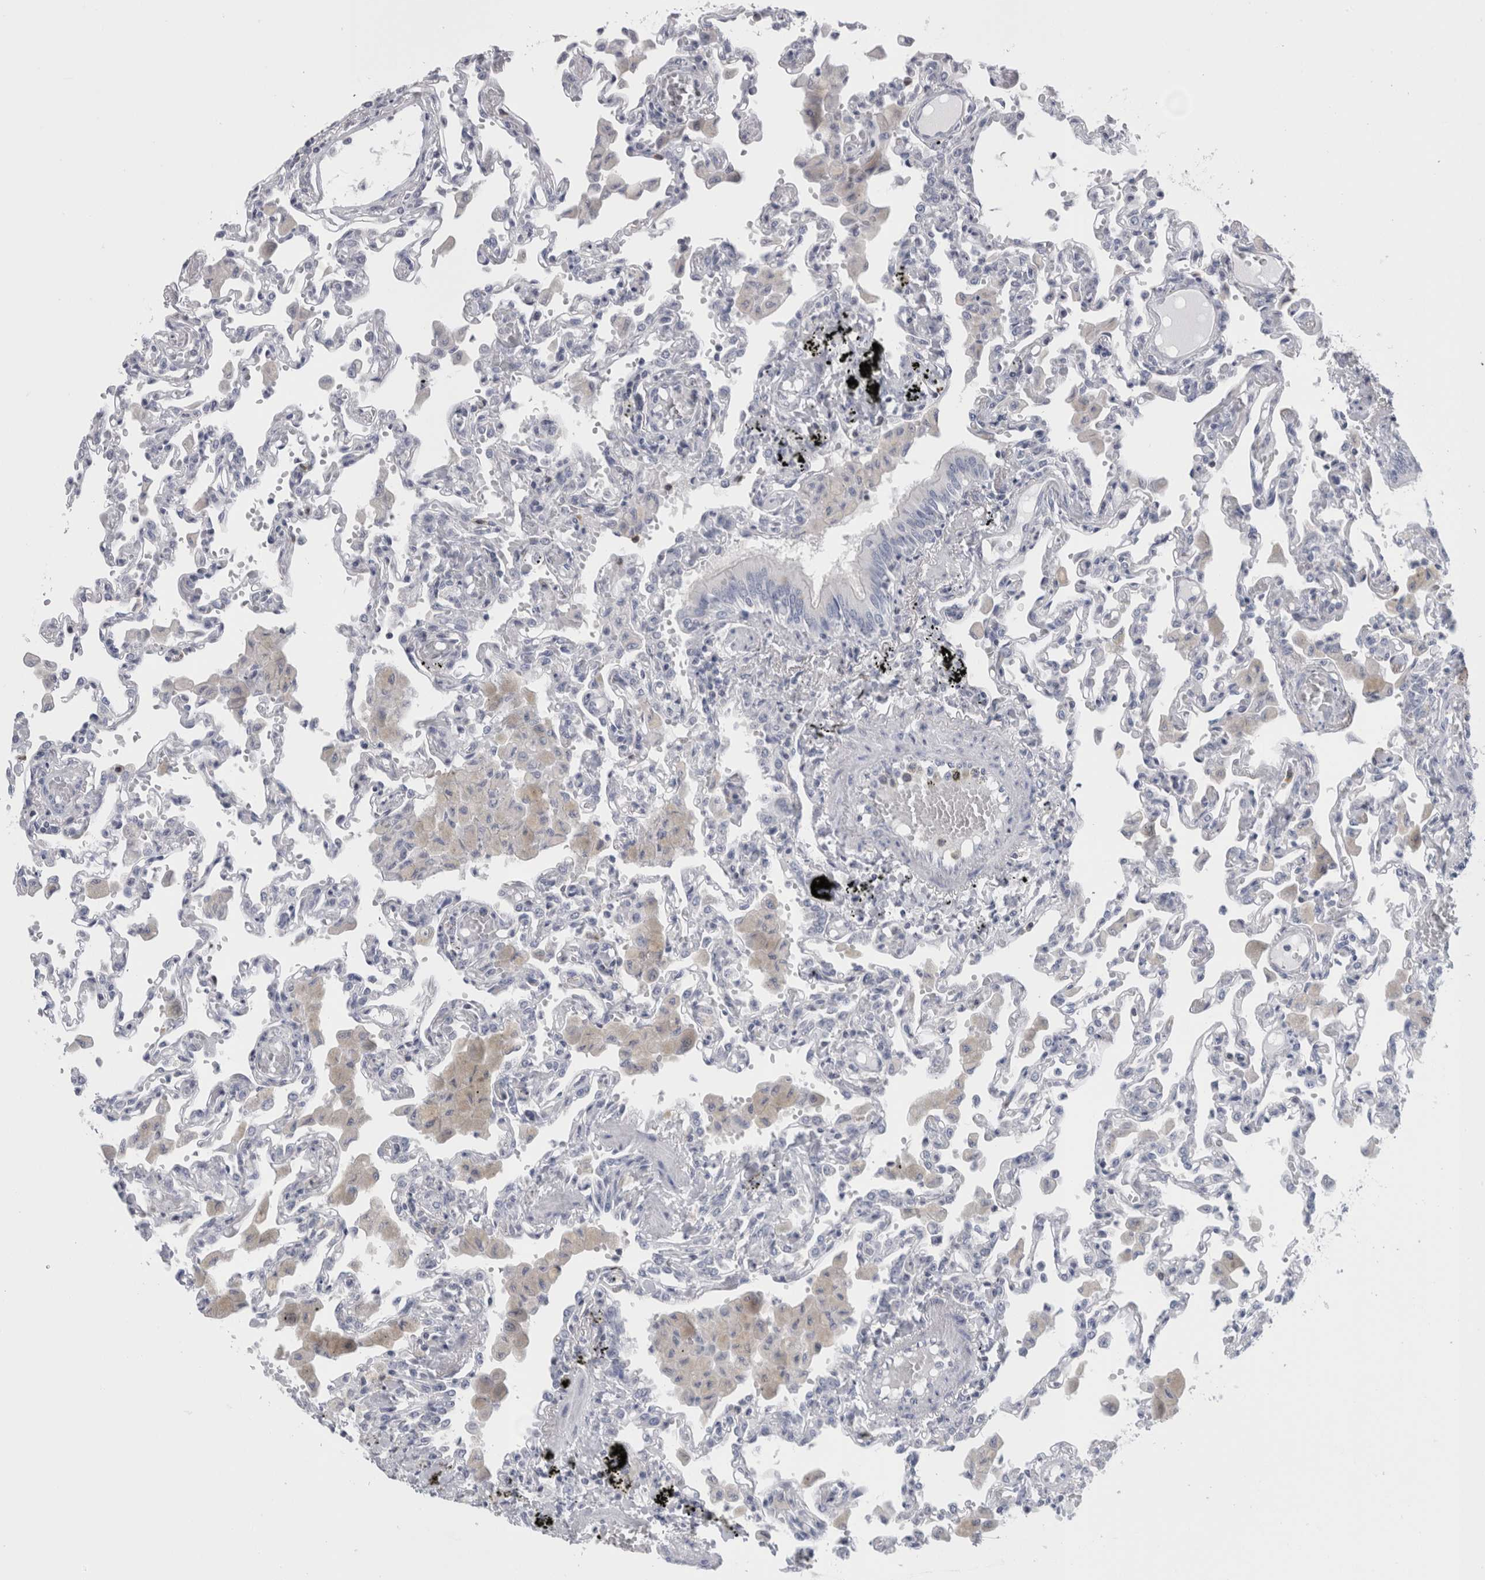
{"staining": {"intensity": "negative", "quantity": "none", "location": "none"}, "tissue": "lung", "cell_type": "Alveolar cells", "image_type": "normal", "snomed": [{"axis": "morphology", "description": "Normal tissue, NOS"}, {"axis": "topography", "description": "Bronchus"}, {"axis": "topography", "description": "Lung"}], "caption": "Alveolar cells are negative for brown protein staining in normal lung. (Immunohistochemistry (ihc), brightfield microscopy, high magnification).", "gene": "ANKFY1", "patient": {"sex": "female", "age": 49}}